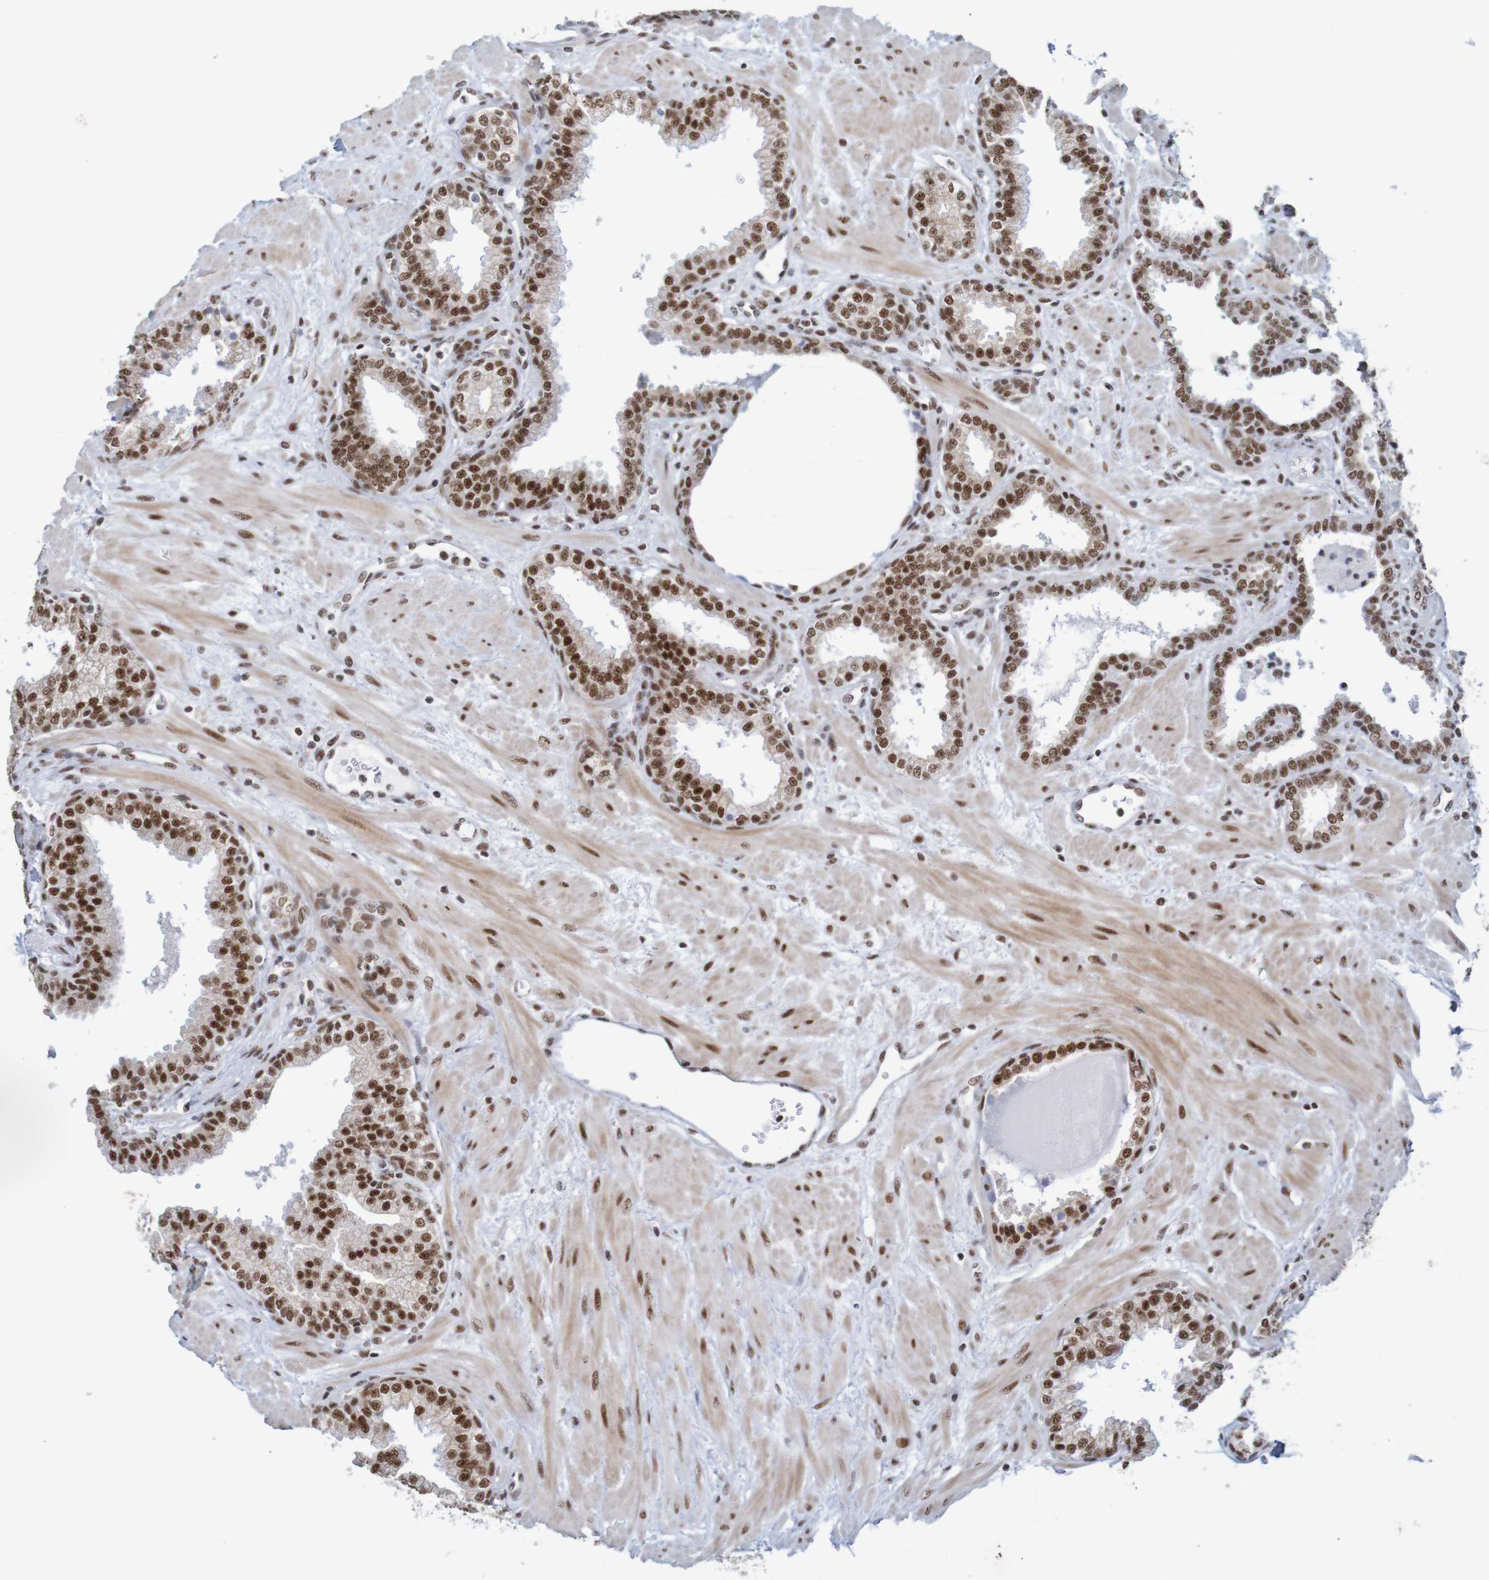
{"staining": {"intensity": "strong", "quantity": ">75%", "location": "nuclear"}, "tissue": "prostate", "cell_type": "Glandular cells", "image_type": "normal", "snomed": [{"axis": "morphology", "description": "Normal tissue, NOS"}, {"axis": "topography", "description": "Prostate"}], "caption": "Normal prostate displays strong nuclear staining in about >75% of glandular cells.", "gene": "THRAP3", "patient": {"sex": "male", "age": 51}}